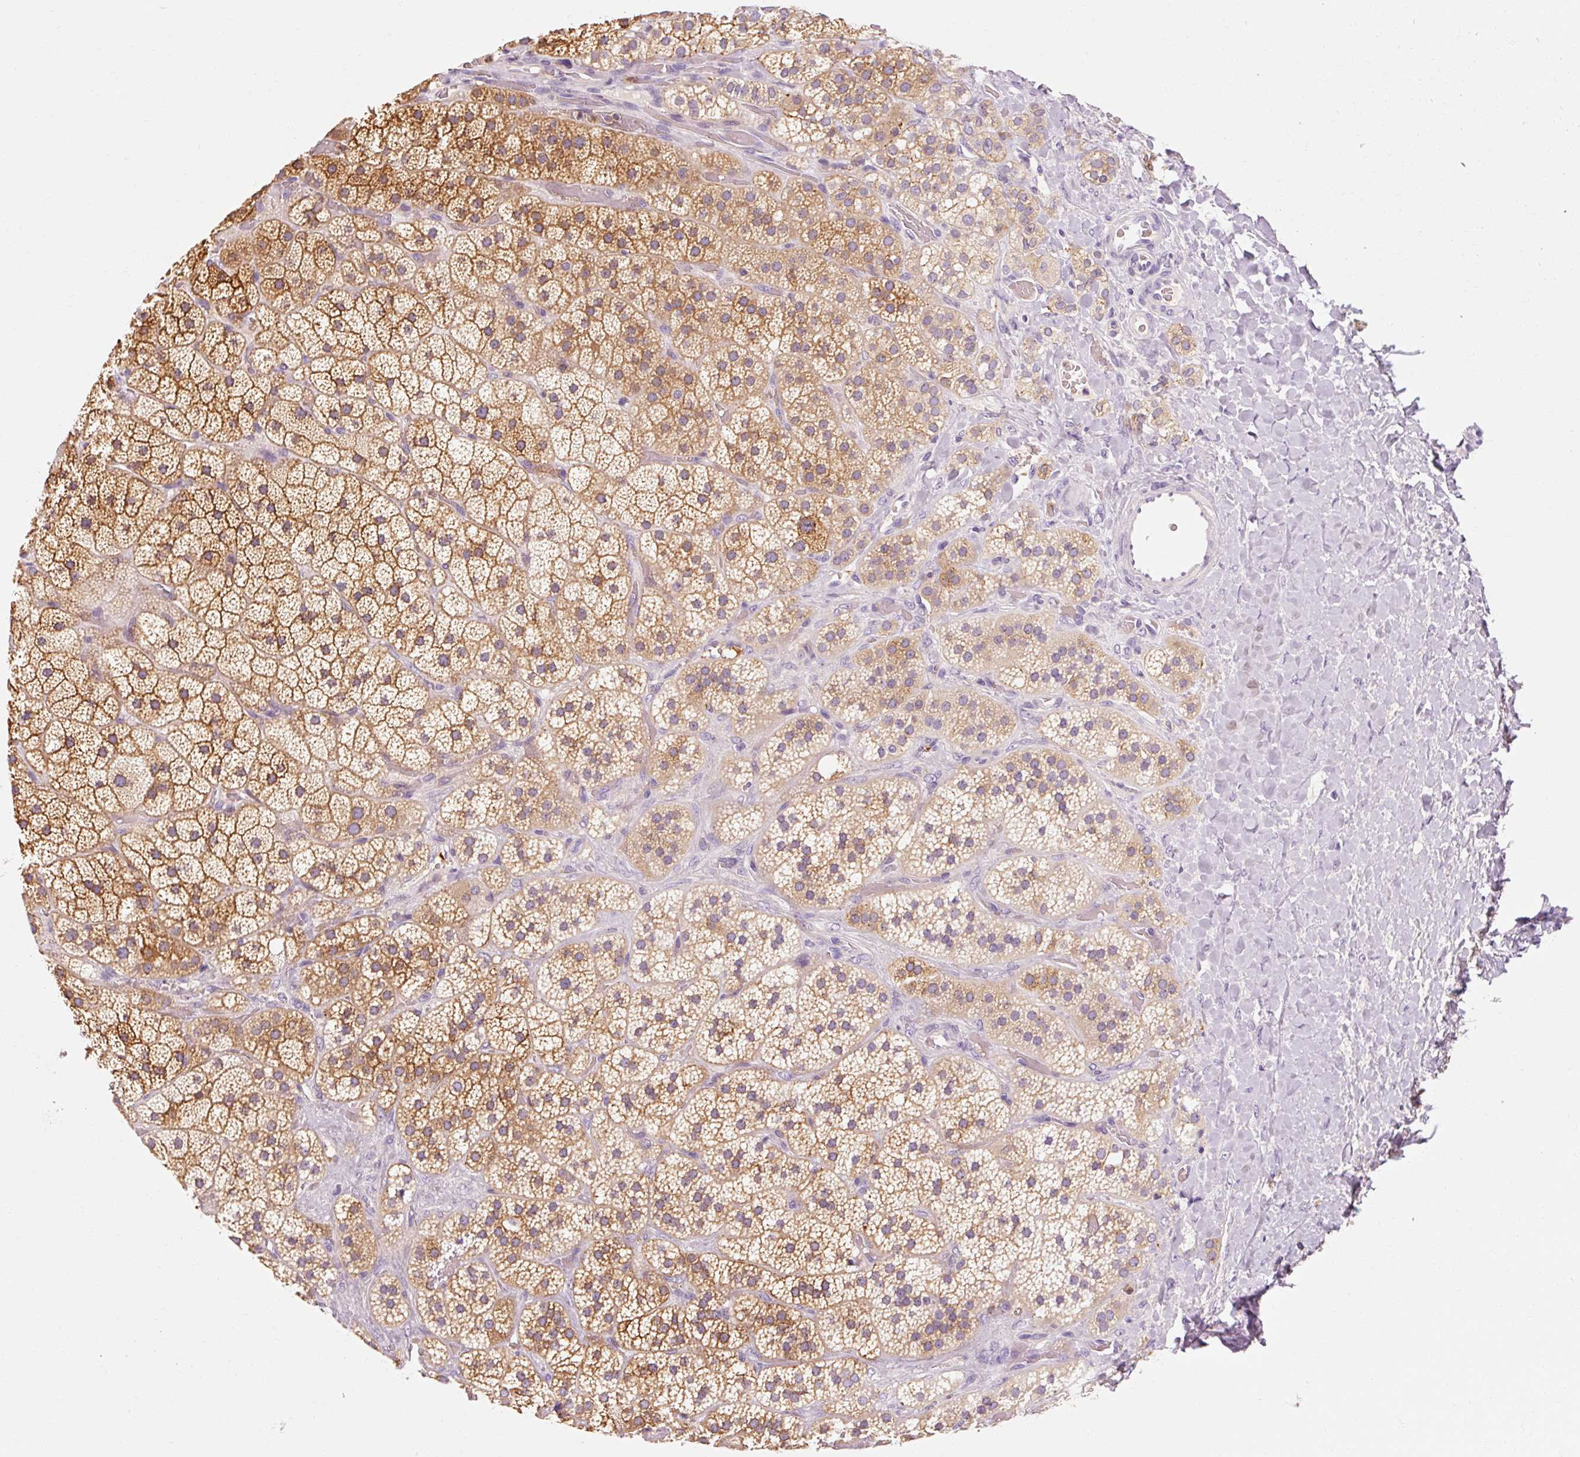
{"staining": {"intensity": "moderate", "quantity": ">75%", "location": "cytoplasmic/membranous"}, "tissue": "adrenal gland", "cell_type": "Glandular cells", "image_type": "normal", "snomed": [{"axis": "morphology", "description": "Normal tissue, NOS"}, {"axis": "topography", "description": "Adrenal gland"}], "caption": "A brown stain highlights moderate cytoplasmic/membranous expression of a protein in glandular cells of benign adrenal gland.", "gene": "OR8K1", "patient": {"sex": "male", "age": 57}}